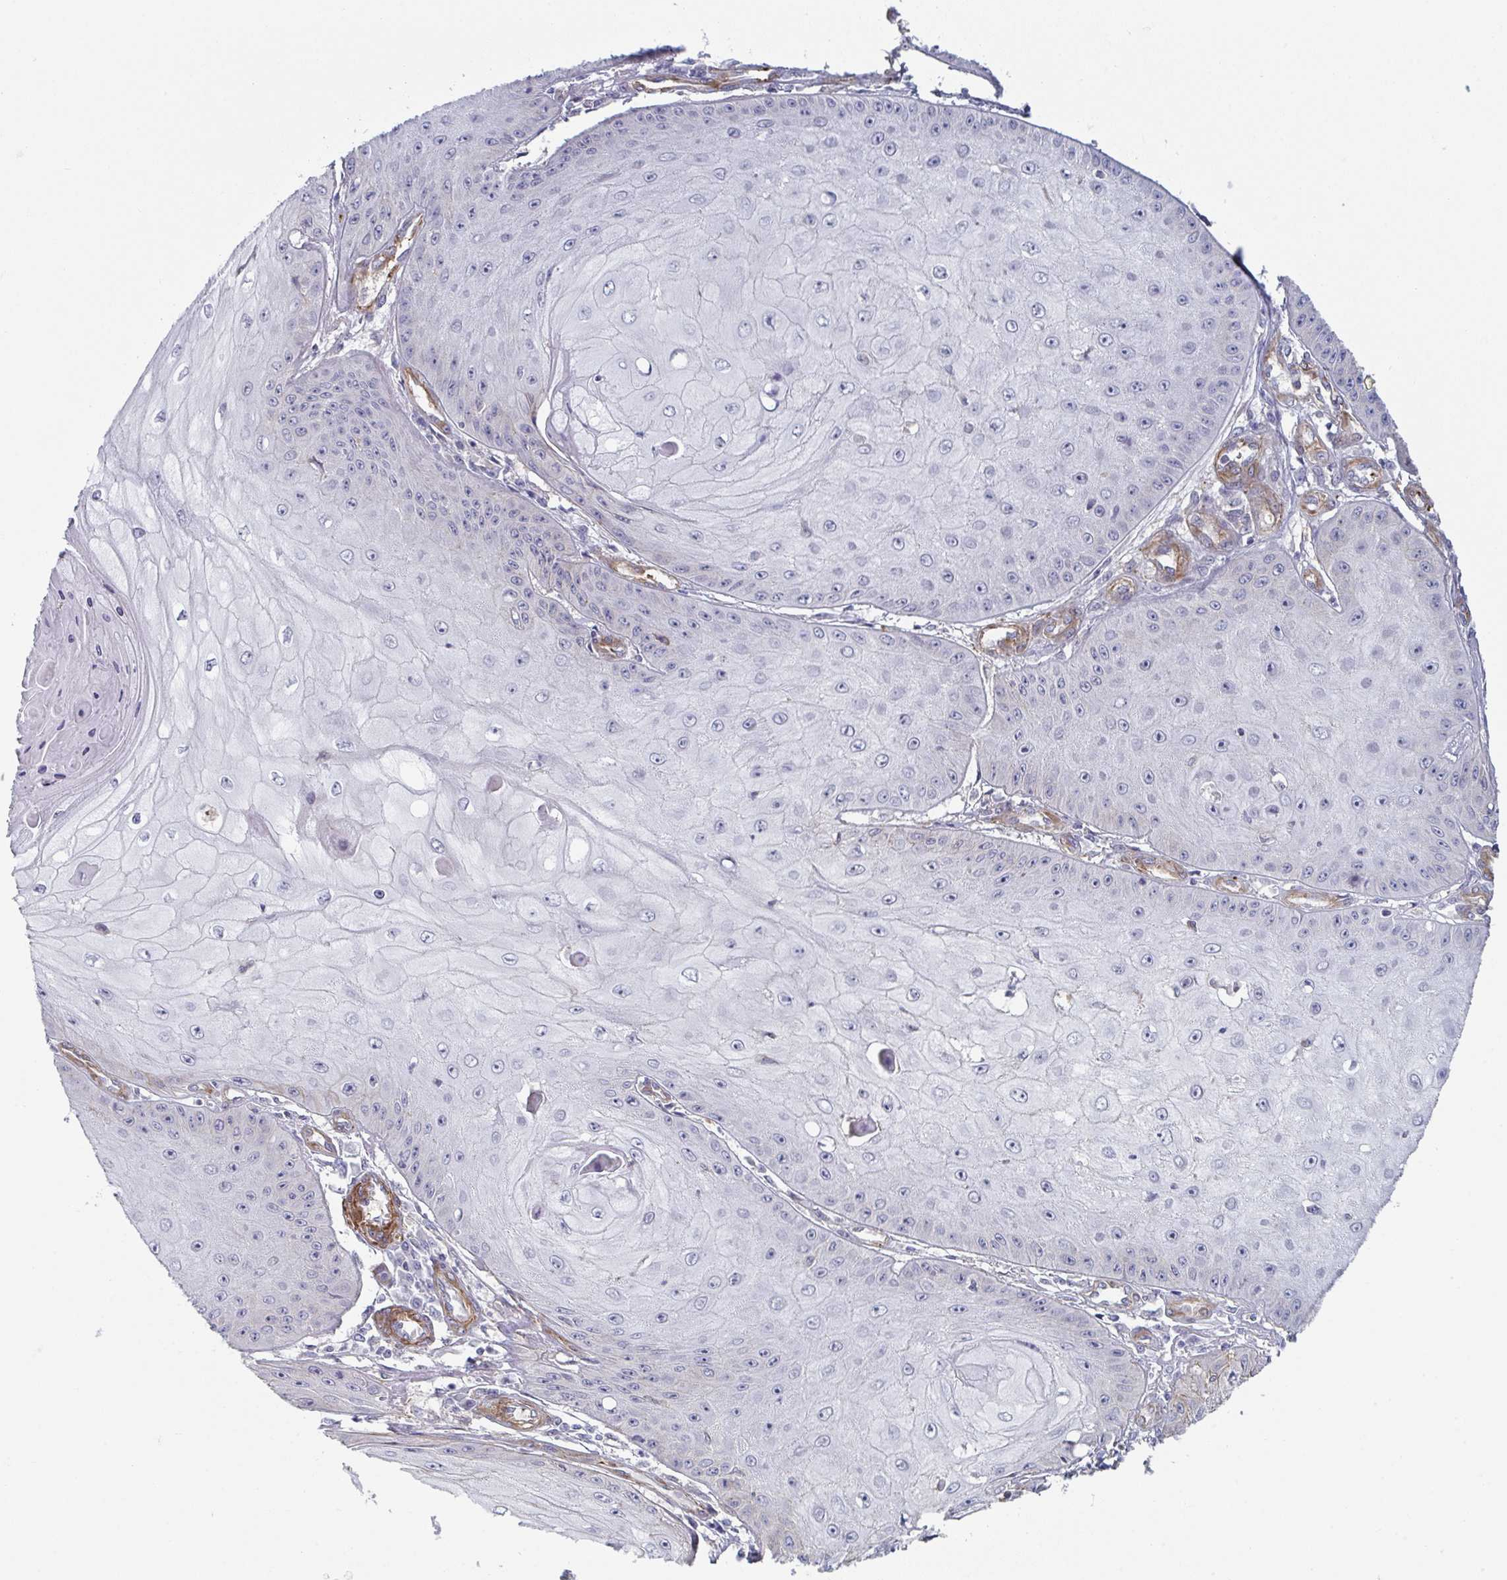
{"staining": {"intensity": "negative", "quantity": "none", "location": "none"}, "tissue": "skin cancer", "cell_type": "Tumor cells", "image_type": "cancer", "snomed": [{"axis": "morphology", "description": "Squamous cell carcinoma, NOS"}, {"axis": "topography", "description": "Skin"}], "caption": "Skin cancer stained for a protein using immunohistochemistry displays no staining tumor cells.", "gene": "NEURL4", "patient": {"sex": "male", "age": 70}}